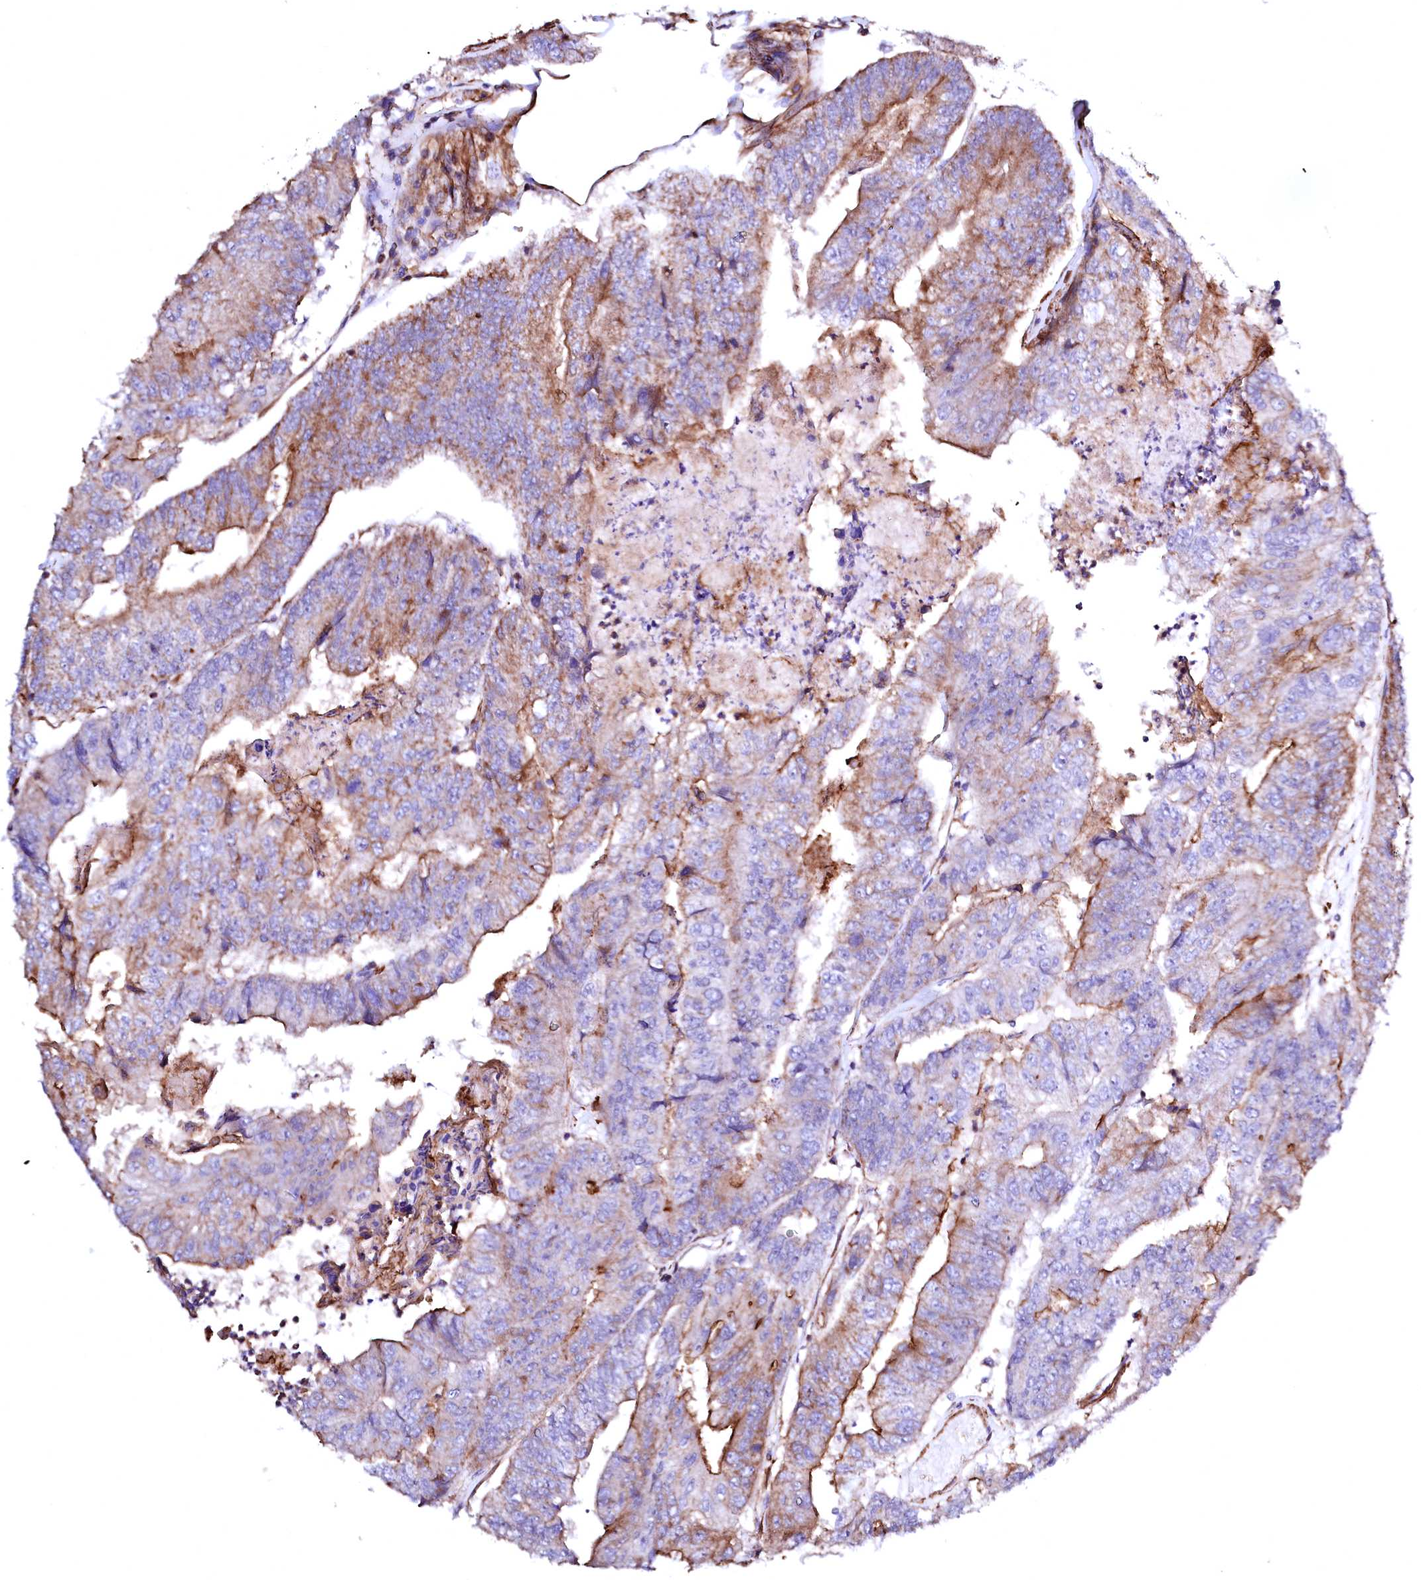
{"staining": {"intensity": "moderate", "quantity": "25%-75%", "location": "cytoplasmic/membranous"}, "tissue": "colorectal cancer", "cell_type": "Tumor cells", "image_type": "cancer", "snomed": [{"axis": "morphology", "description": "Adenocarcinoma, NOS"}, {"axis": "topography", "description": "Colon"}], "caption": "Moderate cytoplasmic/membranous positivity for a protein is present in about 25%-75% of tumor cells of colorectal adenocarcinoma using immunohistochemistry (IHC).", "gene": "GPR176", "patient": {"sex": "female", "age": 67}}